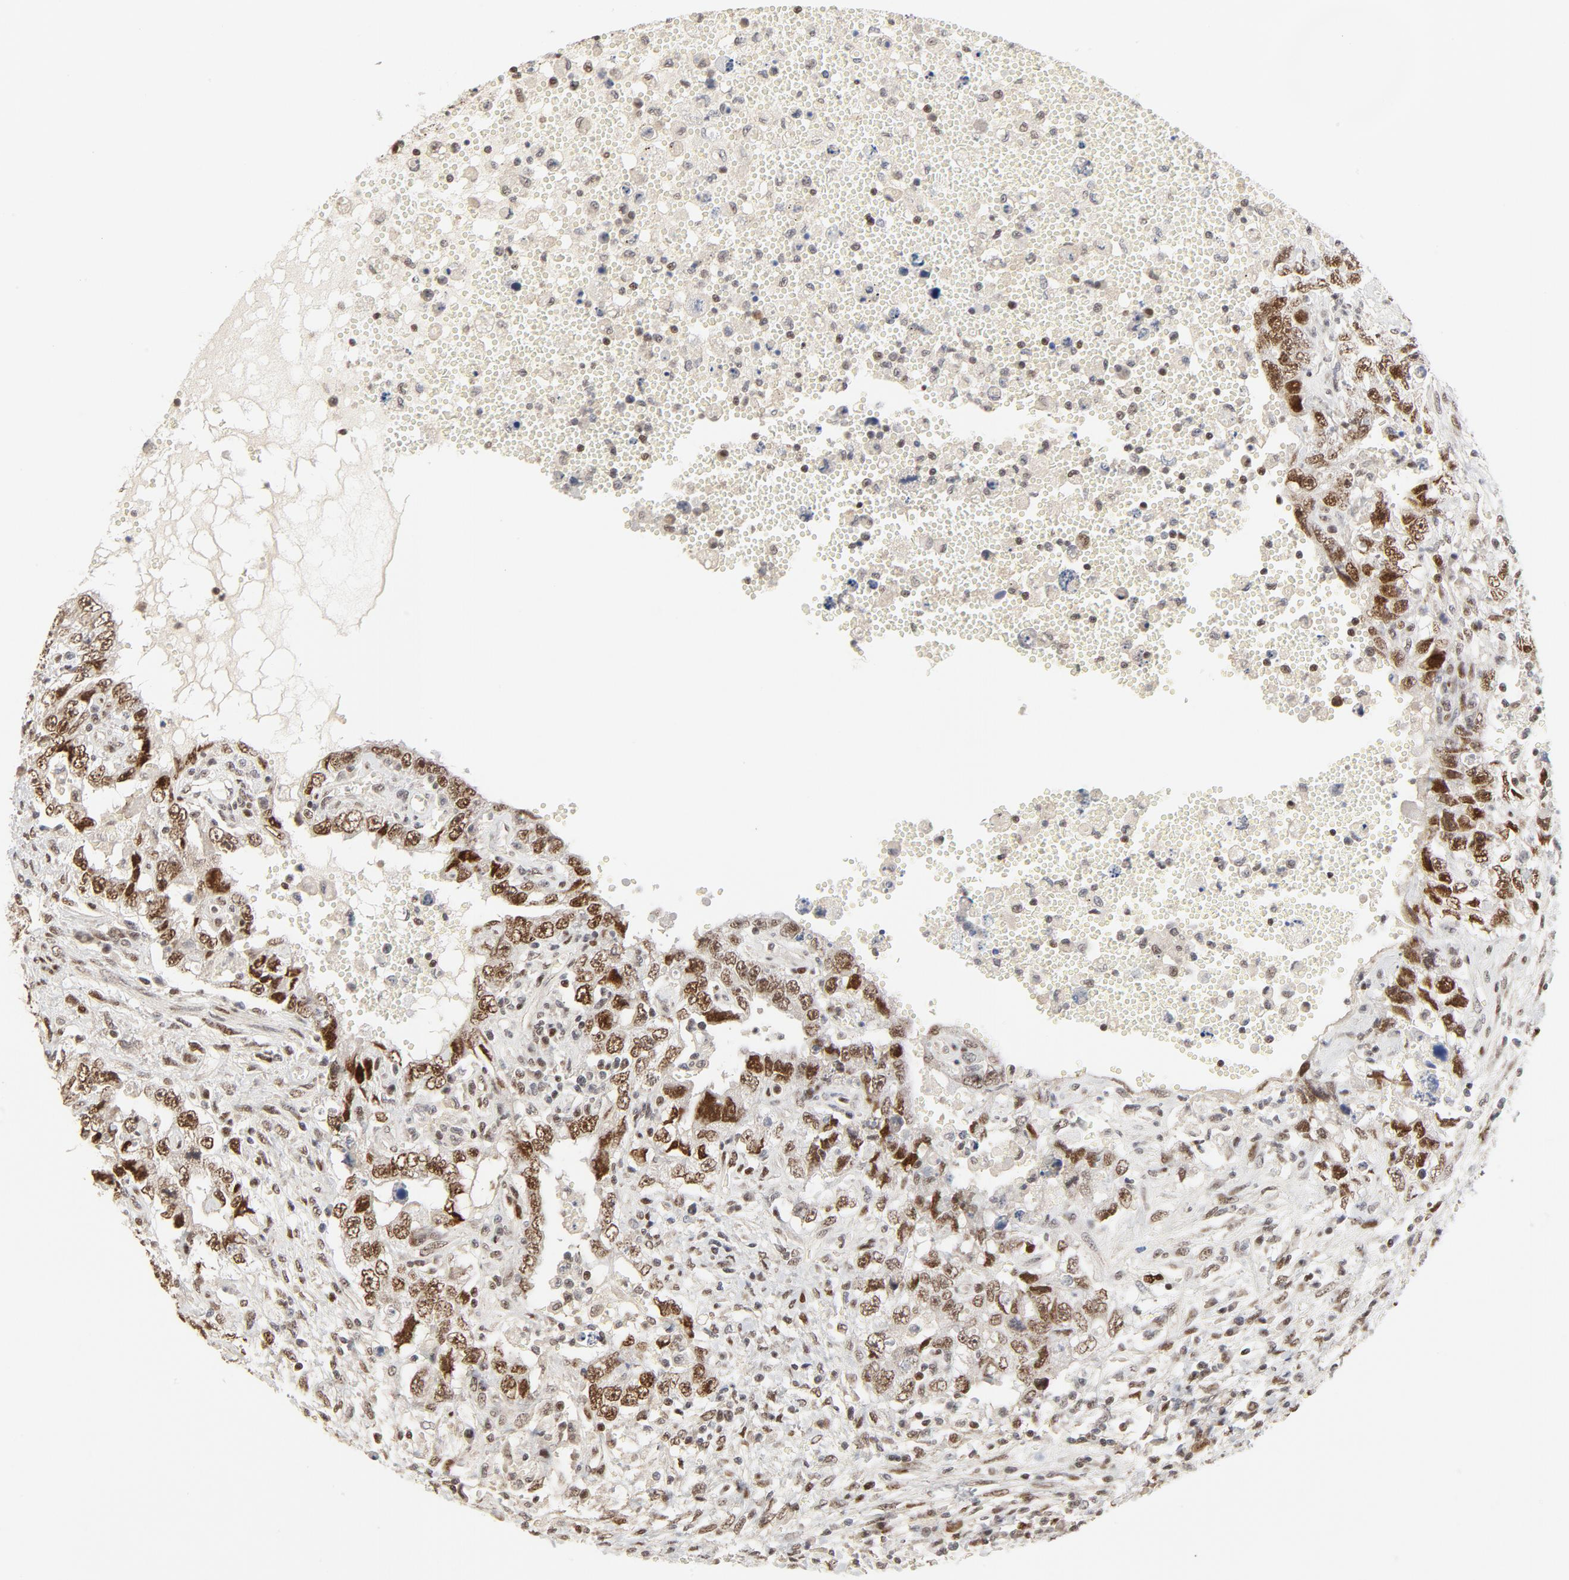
{"staining": {"intensity": "moderate", "quantity": ">75%", "location": "nuclear"}, "tissue": "testis cancer", "cell_type": "Tumor cells", "image_type": "cancer", "snomed": [{"axis": "morphology", "description": "Carcinoma, Embryonal, NOS"}, {"axis": "topography", "description": "Testis"}], "caption": "Immunohistochemical staining of human embryonal carcinoma (testis) exhibits medium levels of moderate nuclear positivity in approximately >75% of tumor cells.", "gene": "GTF2I", "patient": {"sex": "male", "age": 26}}